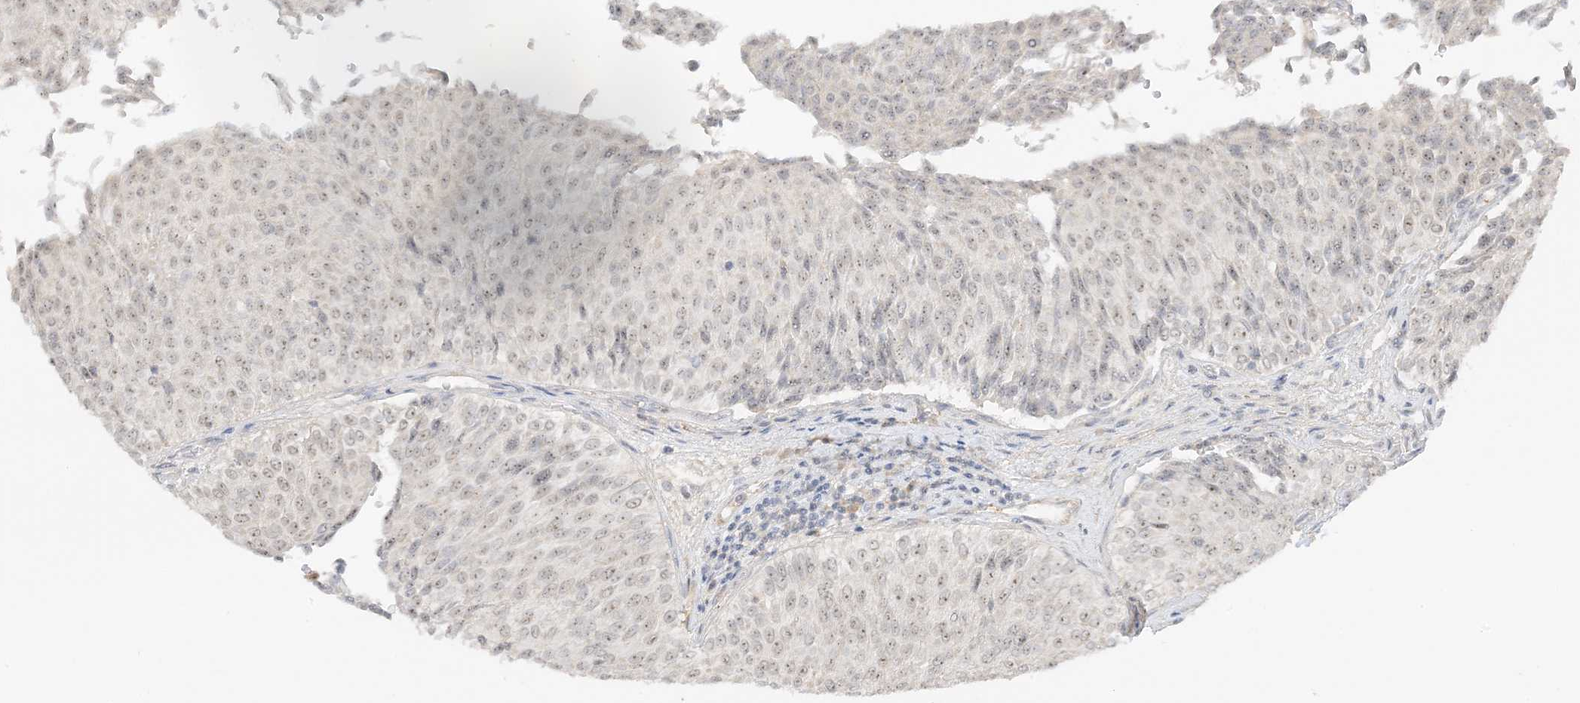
{"staining": {"intensity": "moderate", "quantity": ">75%", "location": "nuclear"}, "tissue": "urothelial cancer", "cell_type": "Tumor cells", "image_type": "cancer", "snomed": [{"axis": "morphology", "description": "Urothelial carcinoma, Low grade"}, {"axis": "topography", "description": "Urinary bladder"}], "caption": "An immunohistochemistry histopathology image of tumor tissue is shown. Protein staining in brown shows moderate nuclear positivity in low-grade urothelial carcinoma within tumor cells. (Stains: DAB in brown, nuclei in blue, Microscopy: brightfield microscopy at high magnification).", "gene": "ETAA1", "patient": {"sex": "male", "age": 78}}